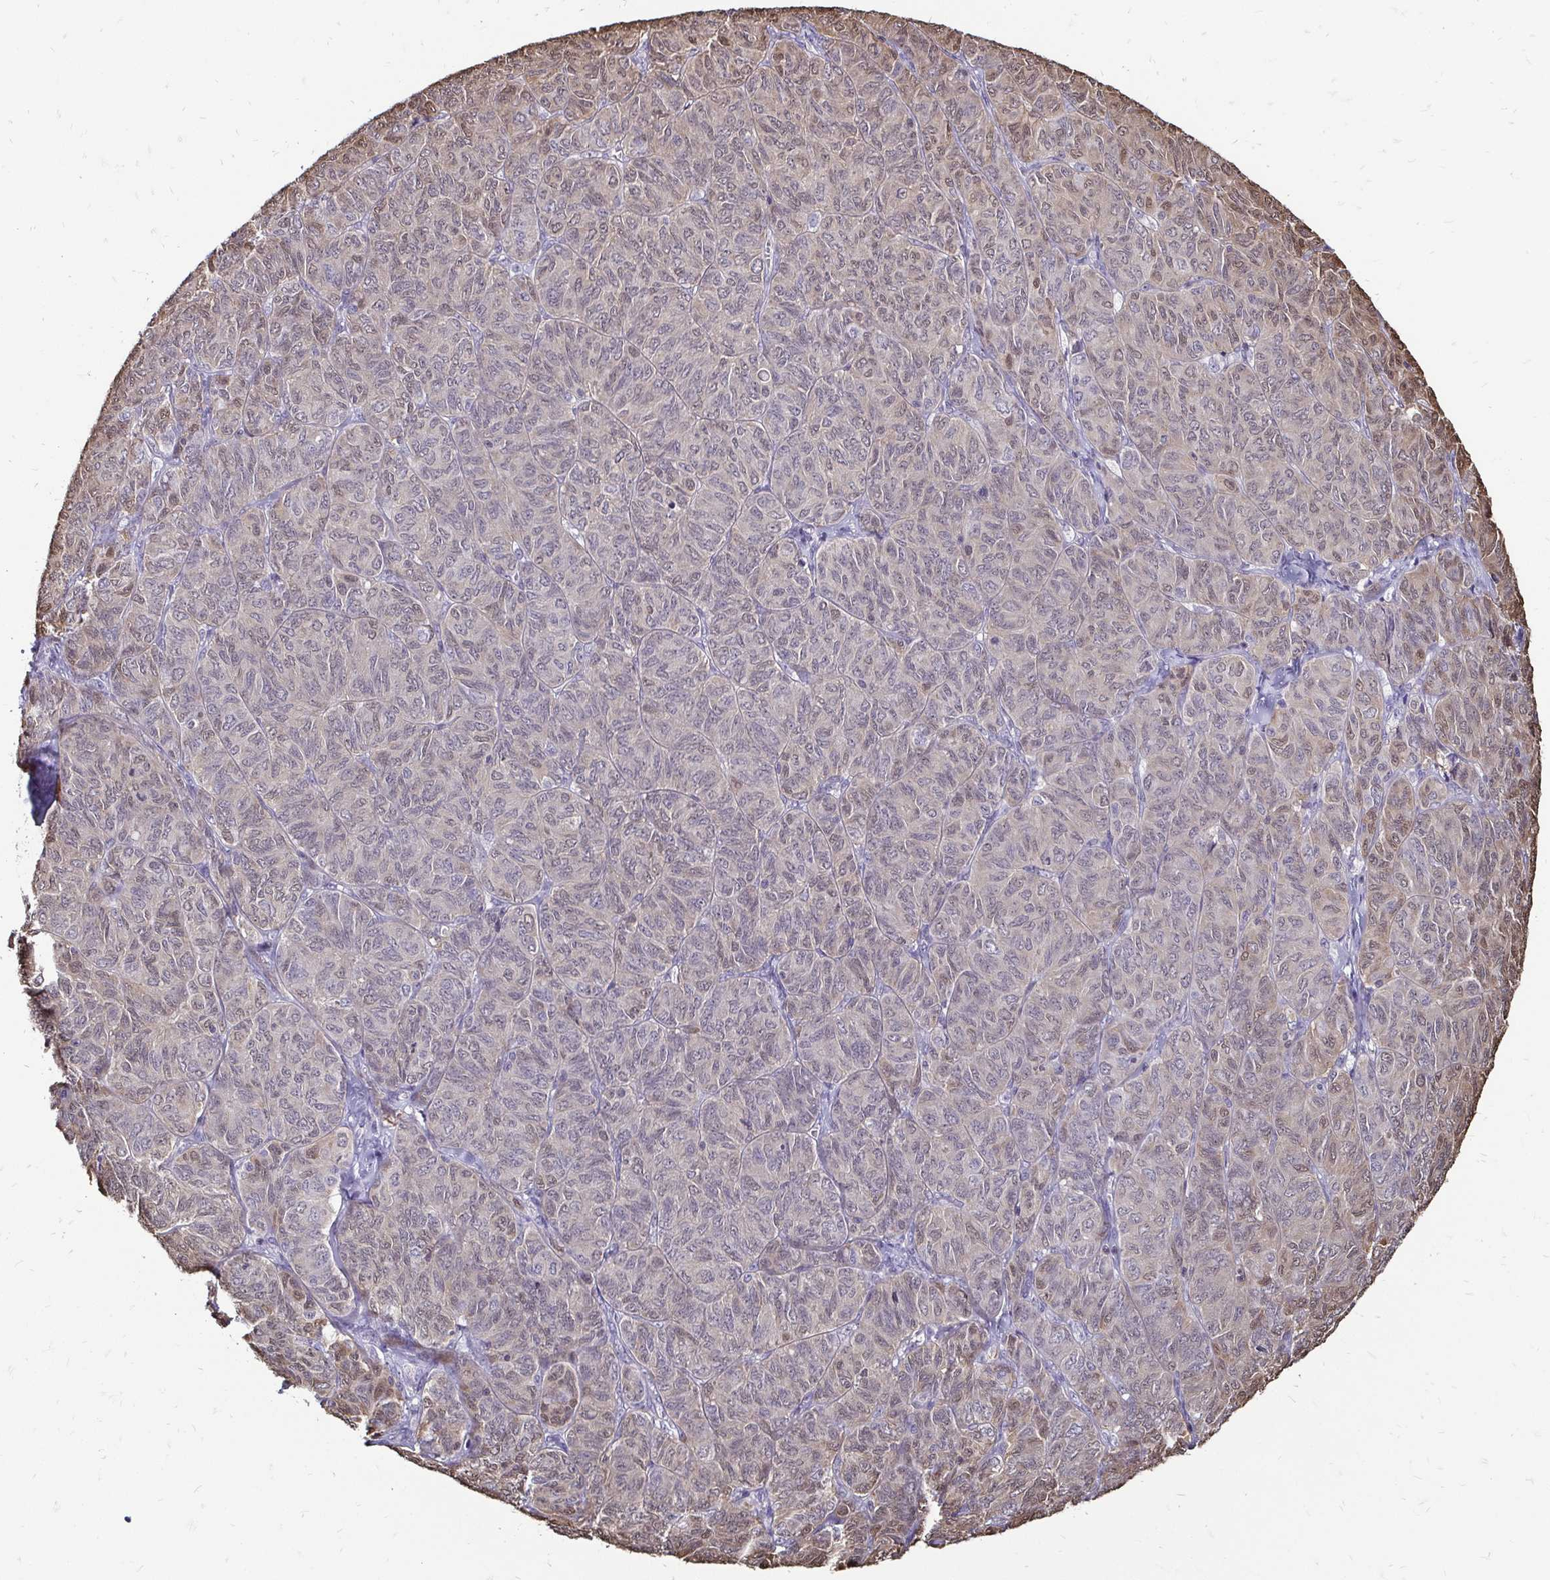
{"staining": {"intensity": "weak", "quantity": "<25%", "location": "cytoplasmic/membranous,nuclear"}, "tissue": "ovarian cancer", "cell_type": "Tumor cells", "image_type": "cancer", "snomed": [{"axis": "morphology", "description": "Carcinoma, endometroid"}, {"axis": "topography", "description": "Ovary"}], "caption": "Human ovarian cancer stained for a protein using immunohistochemistry (IHC) displays no staining in tumor cells.", "gene": "ZFP1", "patient": {"sex": "female", "age": 80}}